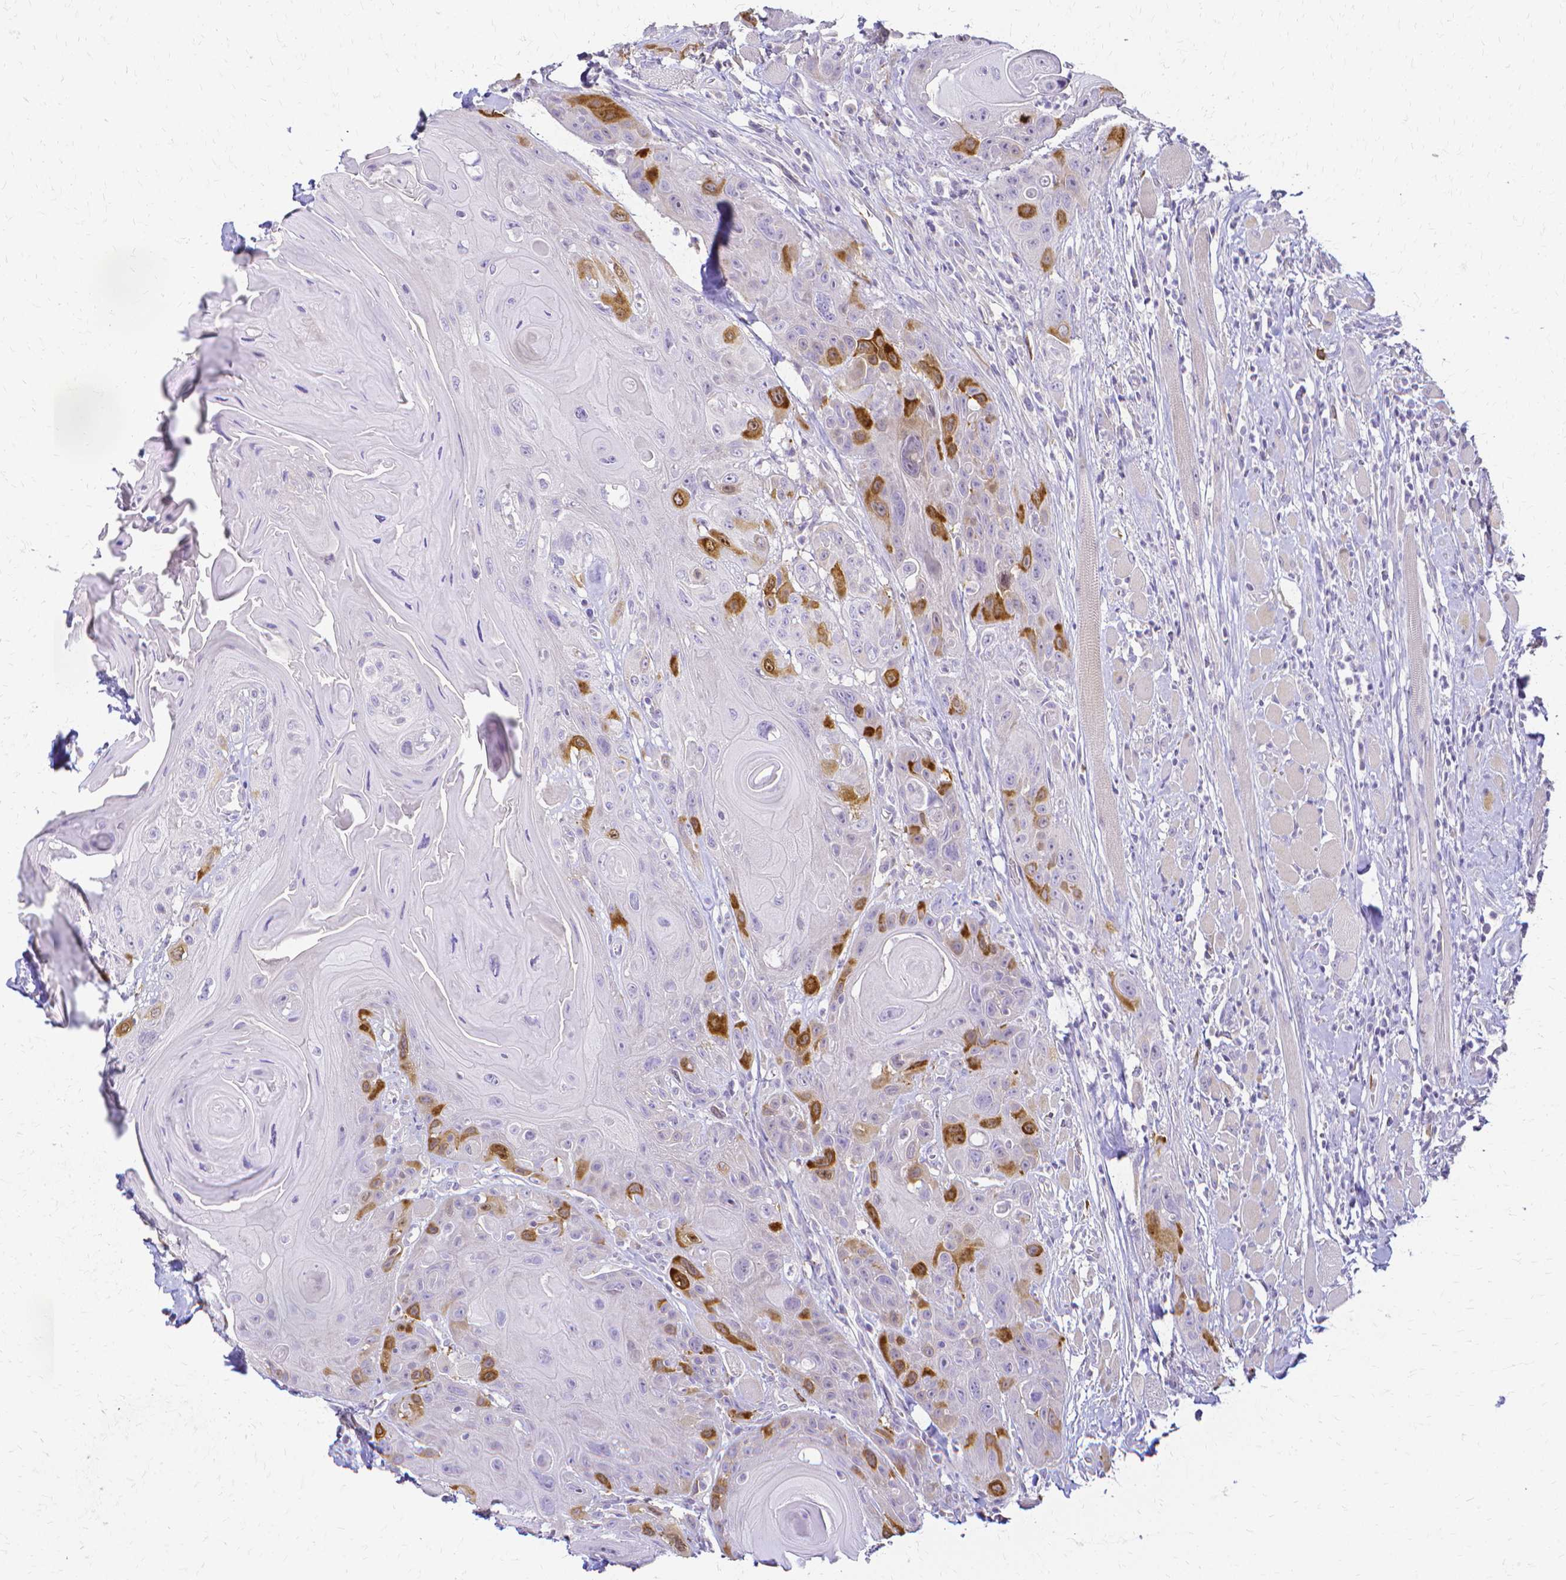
{"staining": {"intensity": "strong", "quantity": "<25%", "location": "cytoplasmic/membranous"}, "tissue": "head and neck cancer", "cell_type": "Tumor cells", "image_type": "cancer", "snomed": [{"axis": "morphology", "description": "Squamous cell carcinoma, NOS"}, {"axis": "topography", "description": "Head-Neck"}], "caption": "Strong cytoplasmic/membranous positivity is appreciated in approximately <25% of tumor cells in squamous cell carcinoma (head and neck). (DAB (3,3'-diaminobenzidine) = brown stain, brightfield microscopy at high magnification).", "gene": "CCNB1", "patient": {"sex": "female", "age": 59}}